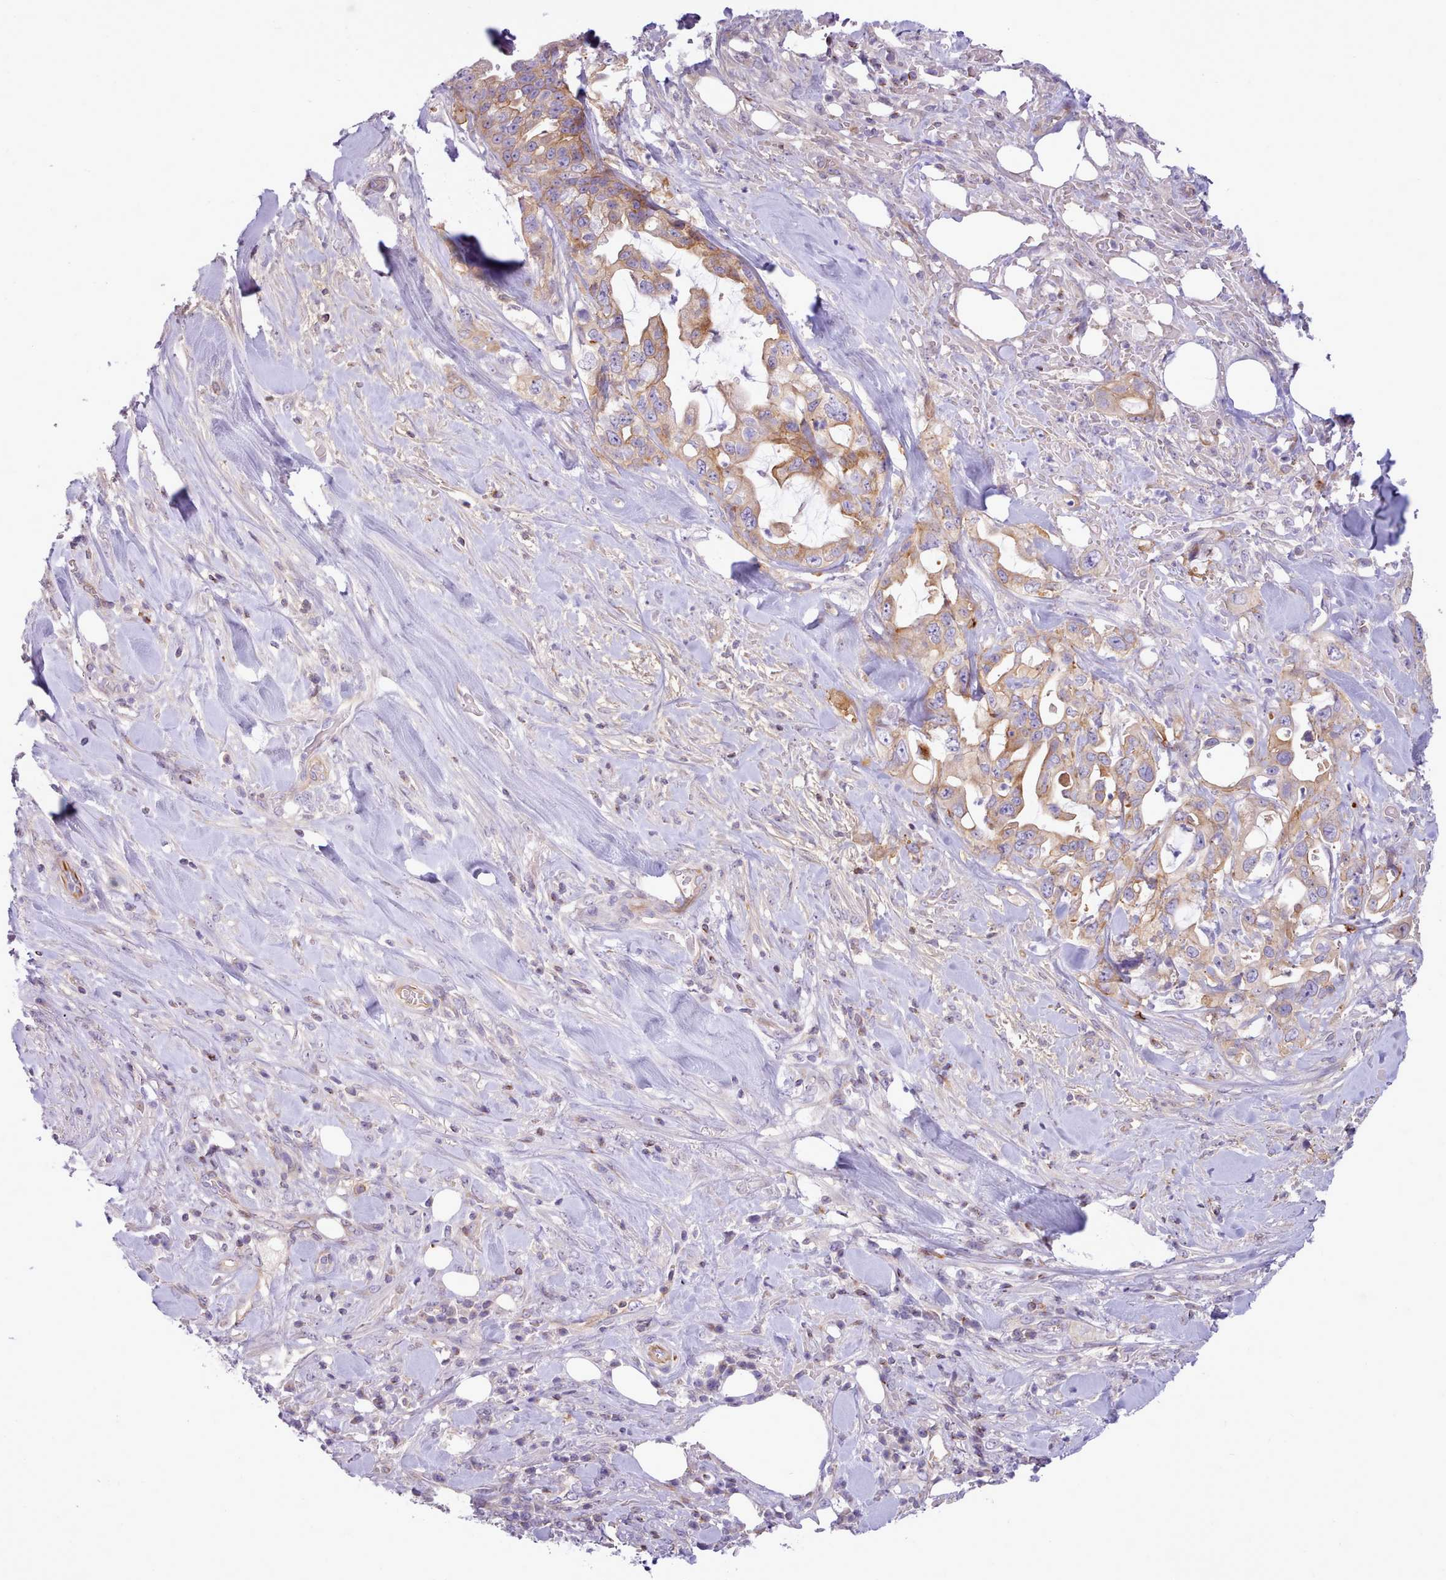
{"staining": {"intensity": "moderate", "quantity": ">75%", "location": "cytoplasmic/membranous"}, "tissue": "pancreatic cancer", "cell_type": "Tumor cells", "image_type": "cancer", "snomed": [{"axis": "morphology", "description": "Adenocarcinoma, NOS"}, {"axis": "topography", "description": "Pancreas"}], "caption": "Human adenocarcinoma (pancreatic) stained for a protein (brown) shows moderate cytoplasmic/membranous positive positivity in about >75% of tumor cells.", "gene": "CYP2A13", "patient": {"sex": "female", "age": 61}}